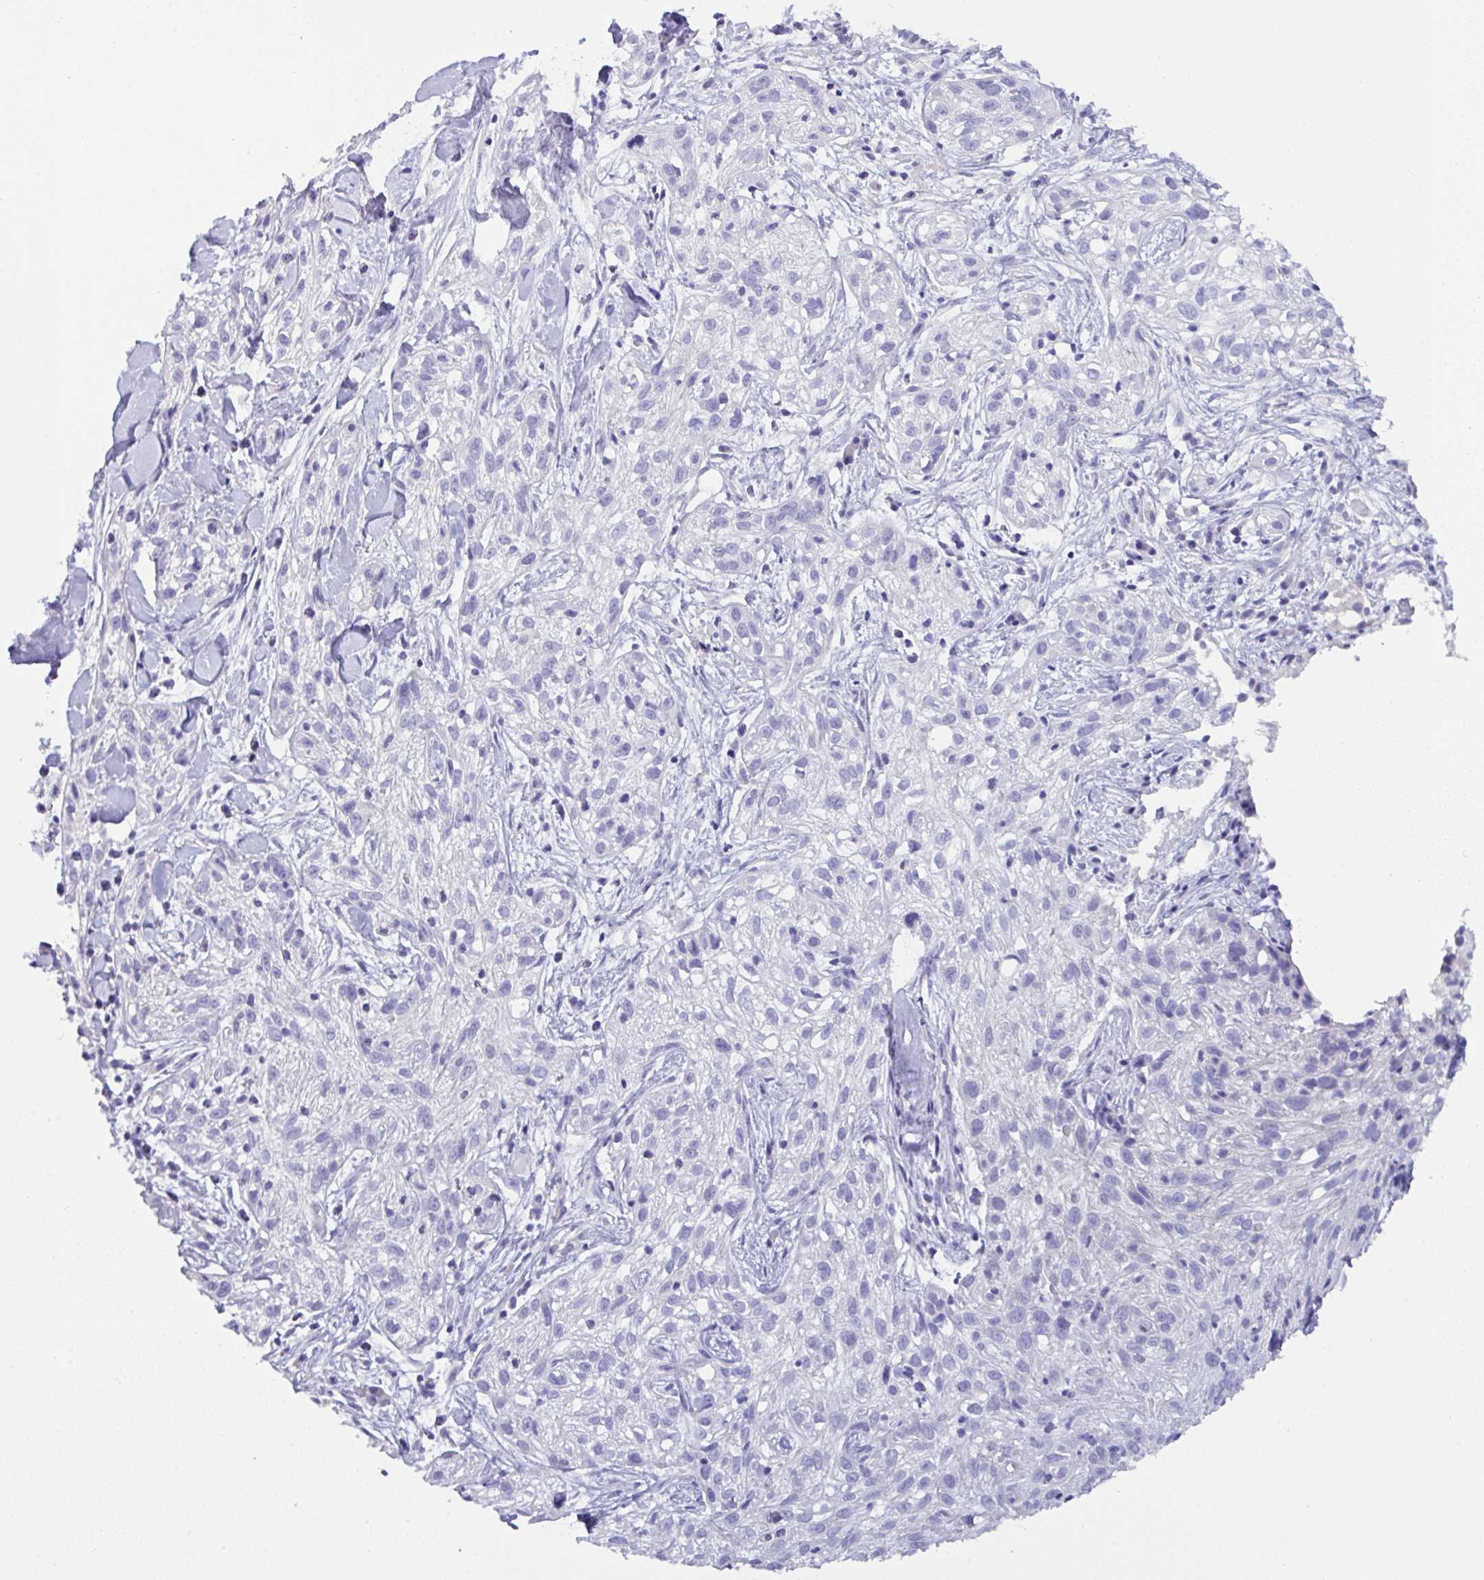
{"staining": {"intensity": "negative", "quantity": "none", "location": "none"}, "tissue": "skin cancer", "cell_type": "Tumor cells", "image_type": "cancer", "snomed": [{"axis": "morphology", "description": "Squamous cell carcinoma, NOS"}, {"axis": "topography", "description": "Skin"}], "caption": "High magnification brightfield microscopy of squamous cell carcinoma (skin) stained with DAB (3,3'-diaminobenzidine) (brown) and counterstained with hematoxylin (blue): tumor cells show no significant expression.", "gene": "MED11", "patient": {"sex": "male", "age": 82}}